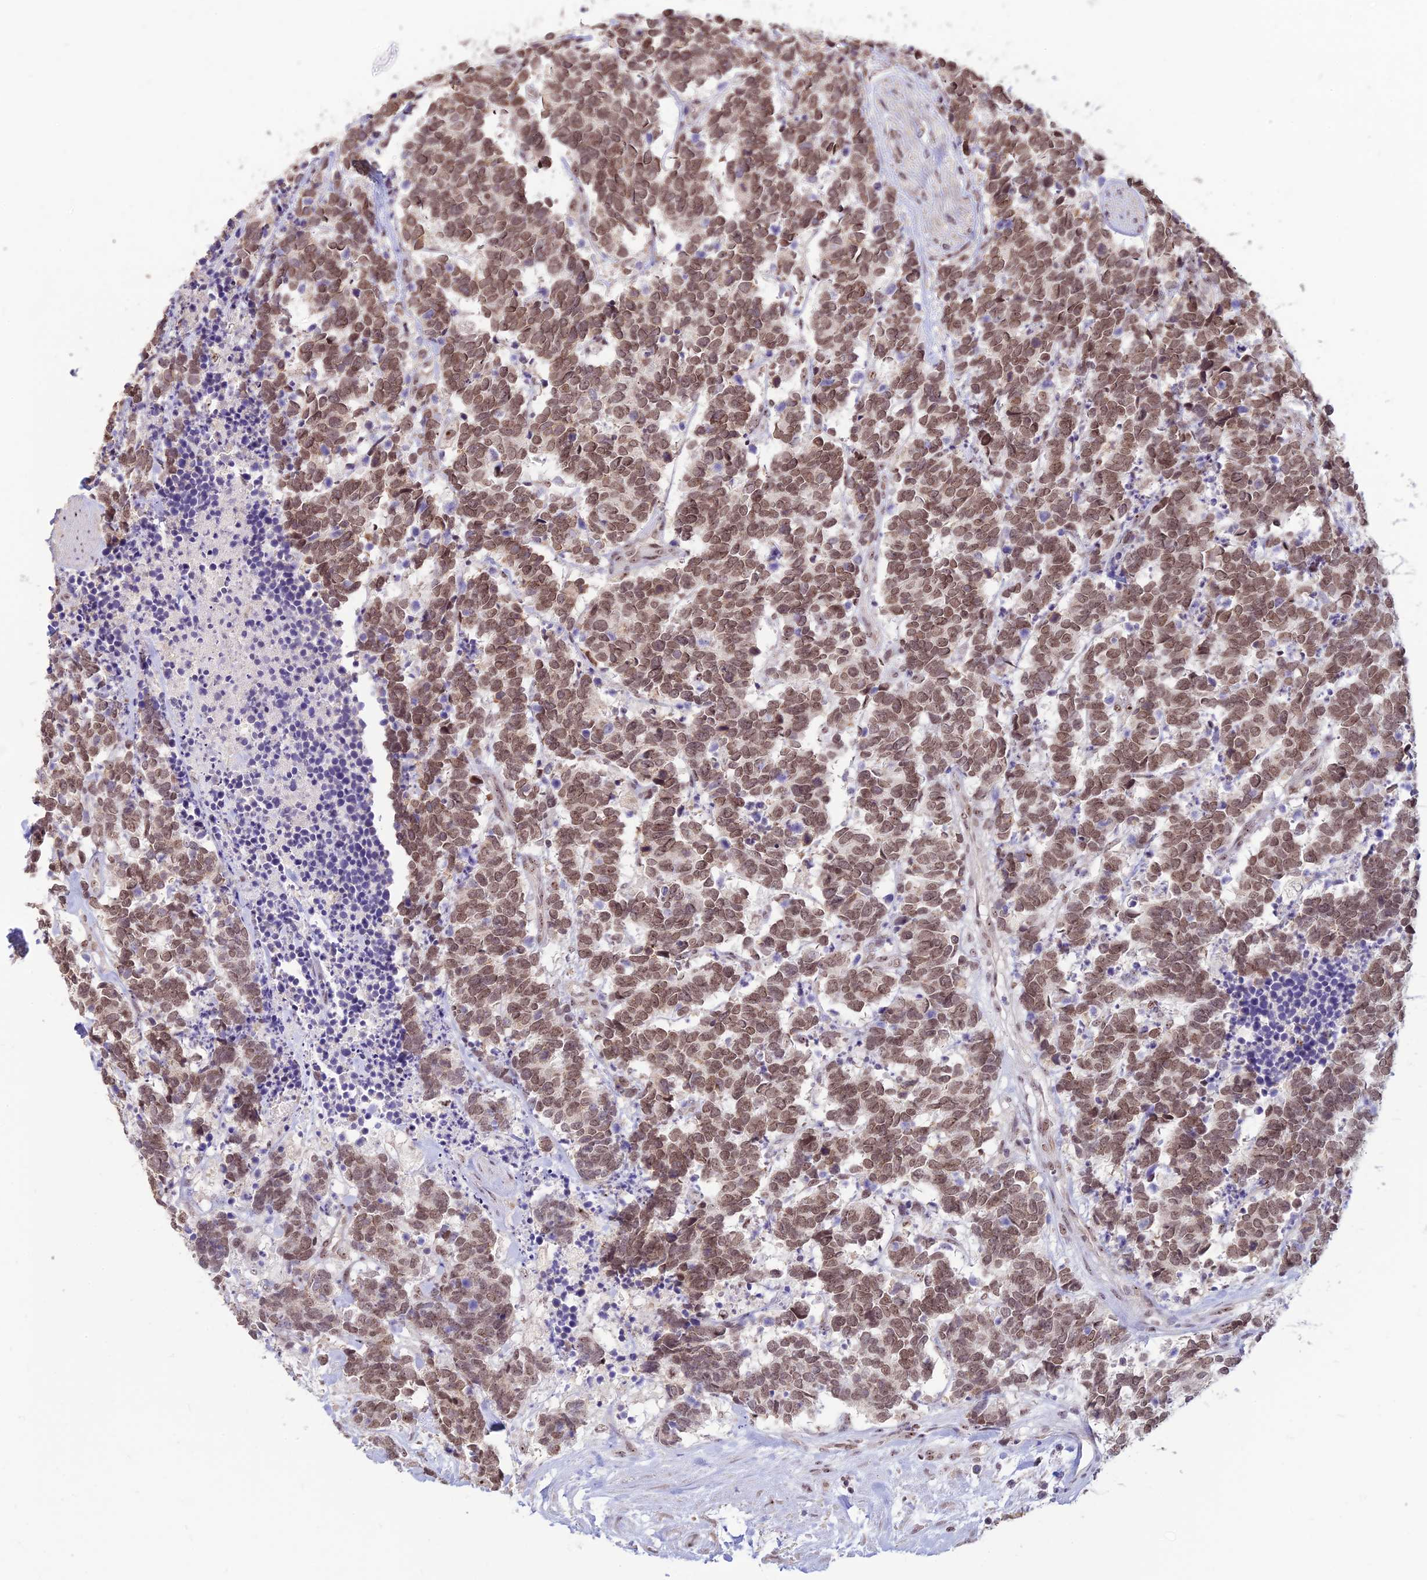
{"staining": {"intensity": "moderate", "quantity": ">75%", "location": "nuclear"}, "tissue": "carcinoid", "cell_type": "Tumor cells", "image_type": "cancer", "snomed": [{"axis": "morphology", "description": "Carcinoma, NOS"}, {"axis": "morphology", "description": "Carcinoid, malignant, NOS"}, {"axis": "topography", "description": "Prostate"}], "caption": "Carcinoid tissue exhibits moderate nuclear staining in about >75% of tumor cells, visualized by immunohistochemistry.", "gene": "POLR1G", "patient": {"sex": "male", "age": 57}}